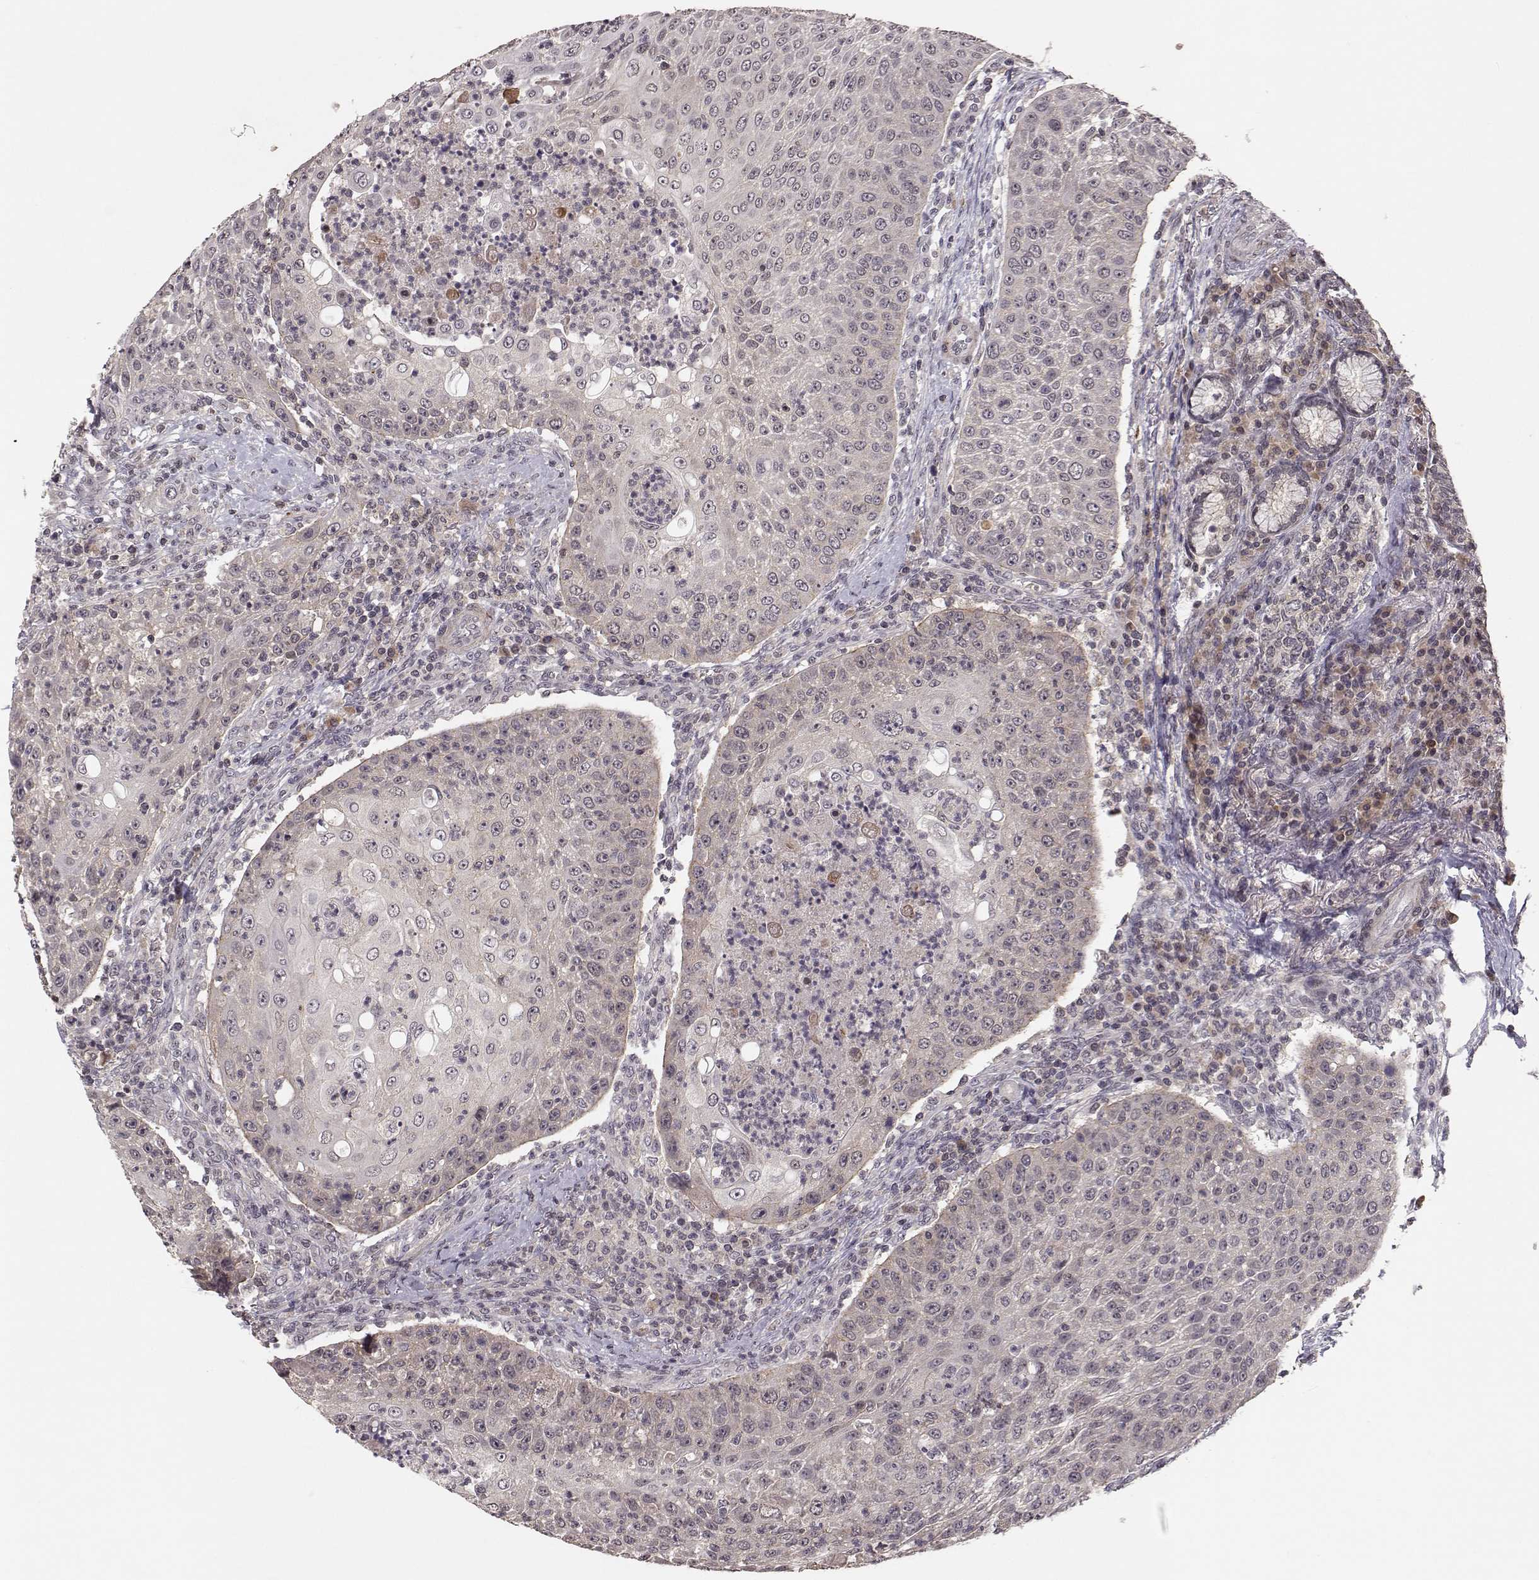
{"staining": {"intensity": "negative", "quantity": "none", "location": "none"}, "tissue": "head and neck cancer", "cell_type": "Tumor cells", "image_type": "cancer", "snomed": [{"axis": "morphology", "description": "Squamous cell carcinoma, NOS"}, {"axis": "topography", "description": "Head-Neck"}], "caption": "This is an immunohistochemistry histopathology image of human head and neck cancer (squamous cell carcinoma). There is no positivity in tumor cells.", "gene": "PLEKHG3", "patient": {"sex": "male", "age": 69}}